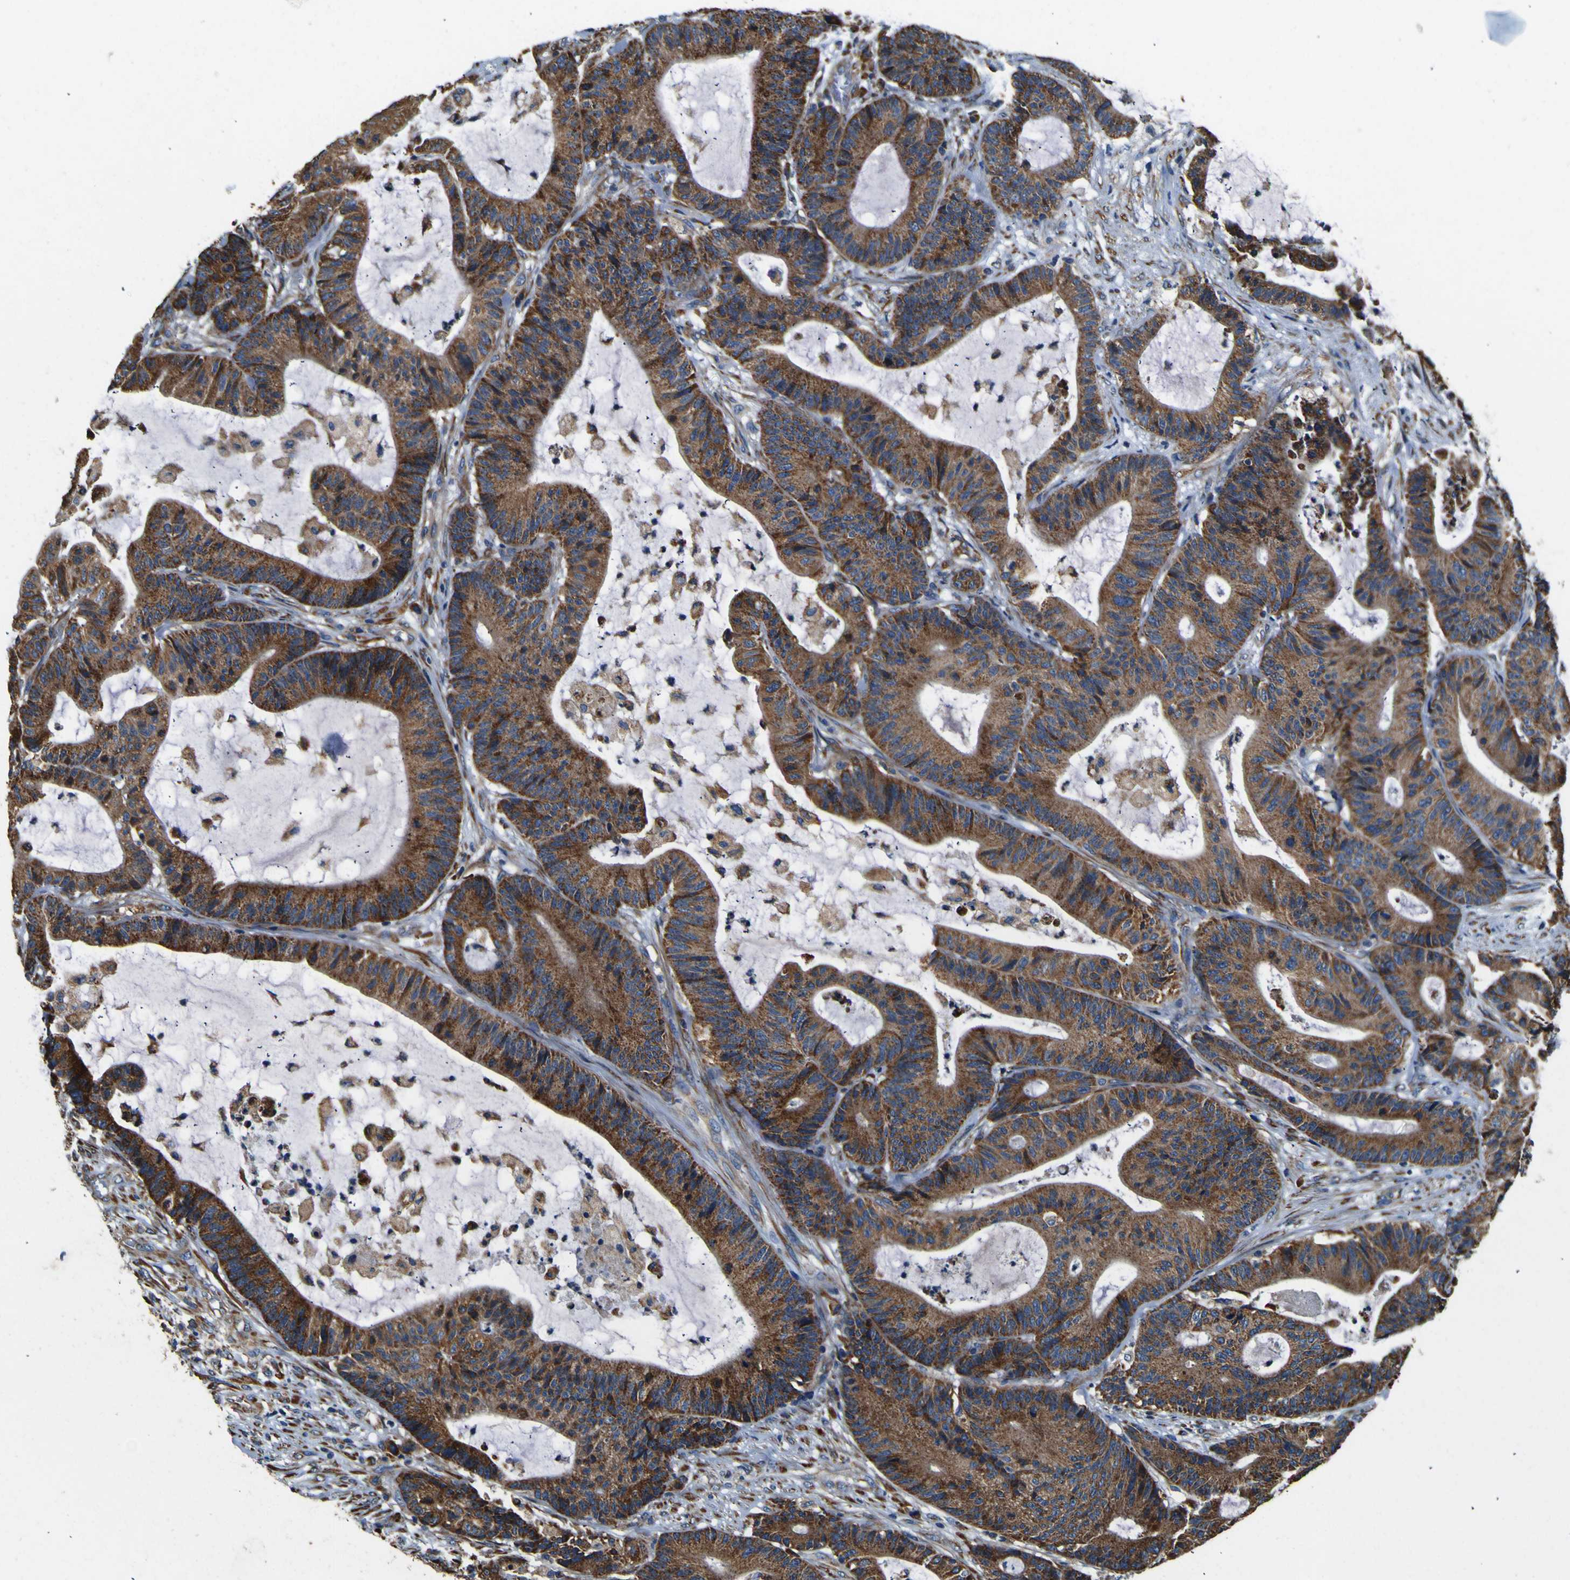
{"staining": {"intensity": "moderate", "quantity": ">75%", "location": "cytoplasmic/membranous"}, "tissue": "colorectal cancer", "cell_type": "Tumor cells", "image_type": "cancer", "snomed": [{"axis": "morphology", "description": "Adenocarcinoma, NOS"}, {"axis": "topography", "description": "Colon"}], "caption": "This is an image of immunohistochemistry staining of colorectal adenocarcinoma, which shows moderate staining in the cytoplasmic/membranous of tumor cells.", "gene": "INPP5A", "patient": {"sex": "female", "age": 84}}